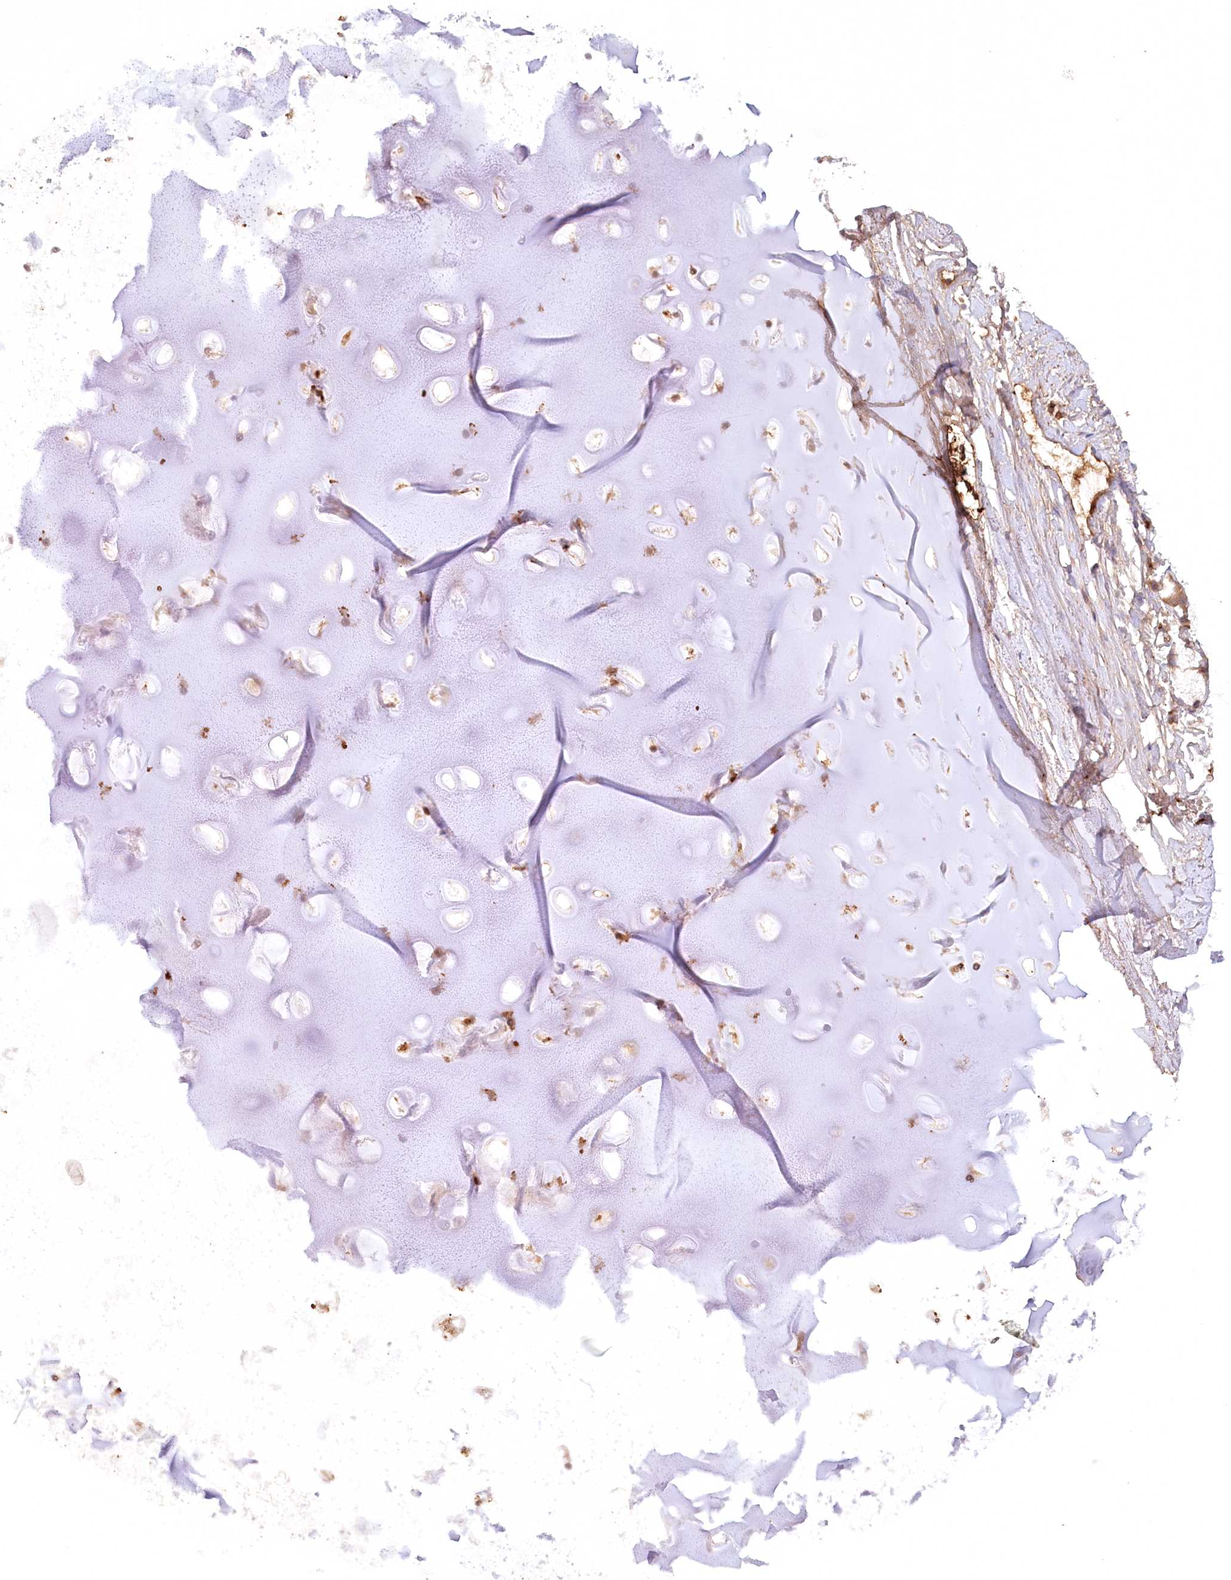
{"staining": {"intensity": "weak", "quantity": ">75%", "location": "cytoplasmic/membranous"}, "tissue": "adipose tissue", "cell_type": "Adipocytes", "image_type": "normal", "snomed": [{"axis": "morphology", "description": "Normal tissue, NOS"}, {"axis": "topography", "description": "Lymph node"}, {"axis": "topography", "description": "Bronchus"}], "caption": "A high-resolution photomicrograph shows immunohistochemistry staining of normal adipose tissue, which displays weak cytoplasmic/membranous expression in approximately >75% of adipocytes.", "gene": "PSAPL1", "patient": {"sex": "male", "age": 63}}